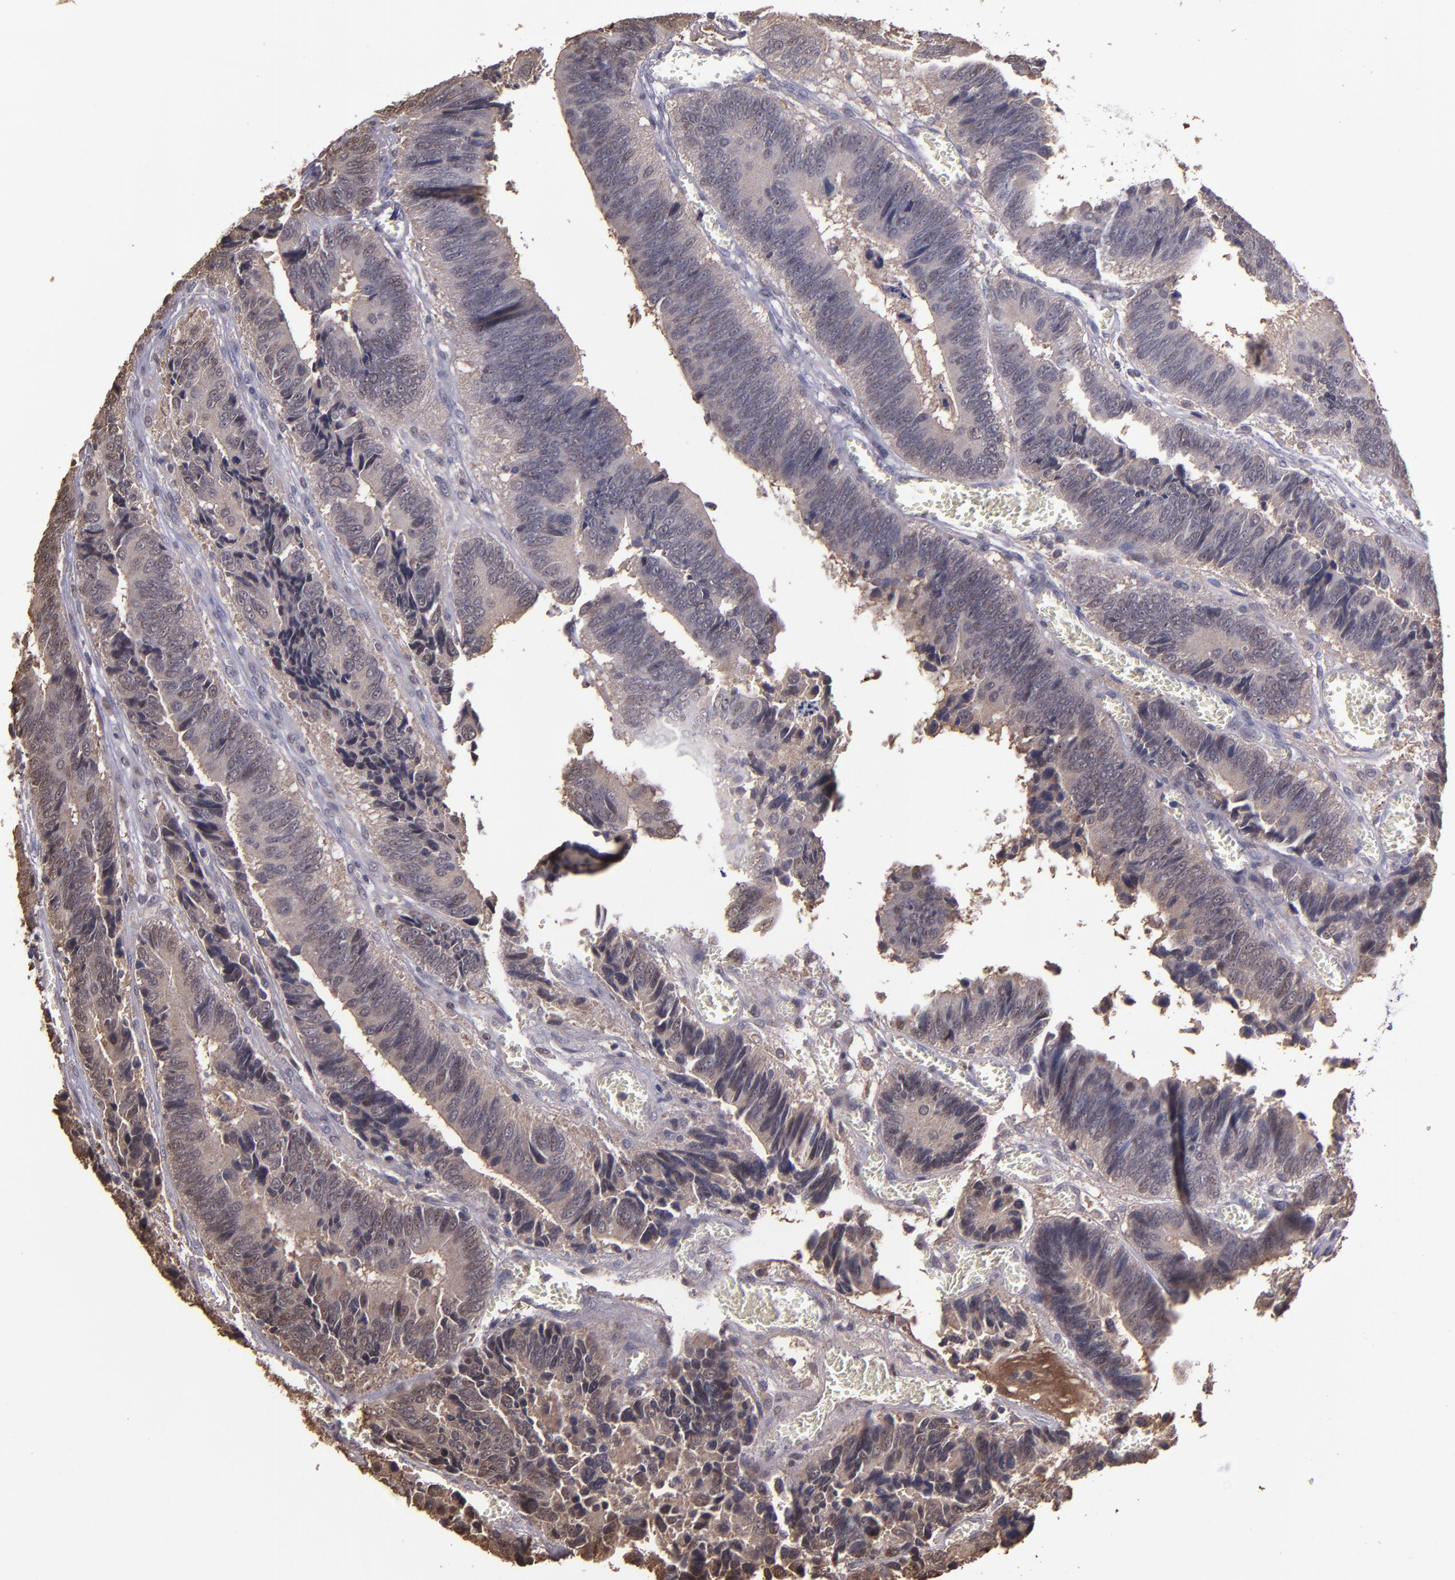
{"staining": {"intensity": "weak", "quantity": ">75%", "location": "cytoplasmic/membranous,nuclear"}, "tissue": "colorectal cancer", "cell_type": "Tumor cells", "image_type": "cancer", "snomed": [{"axis": "morphology", "description": "Adenocarcinoma, NOS"}, {"axis": "topography", "description": "Colon"}], "caption": "Tumor cells show low levels of weak cytoplasmic/membranous and nuclear positivity in approximately >75% of cells in human colorectal adenocarcinoma.", "gene": "SERPINF2", "patient": {"sex": "male", "age": 72}}